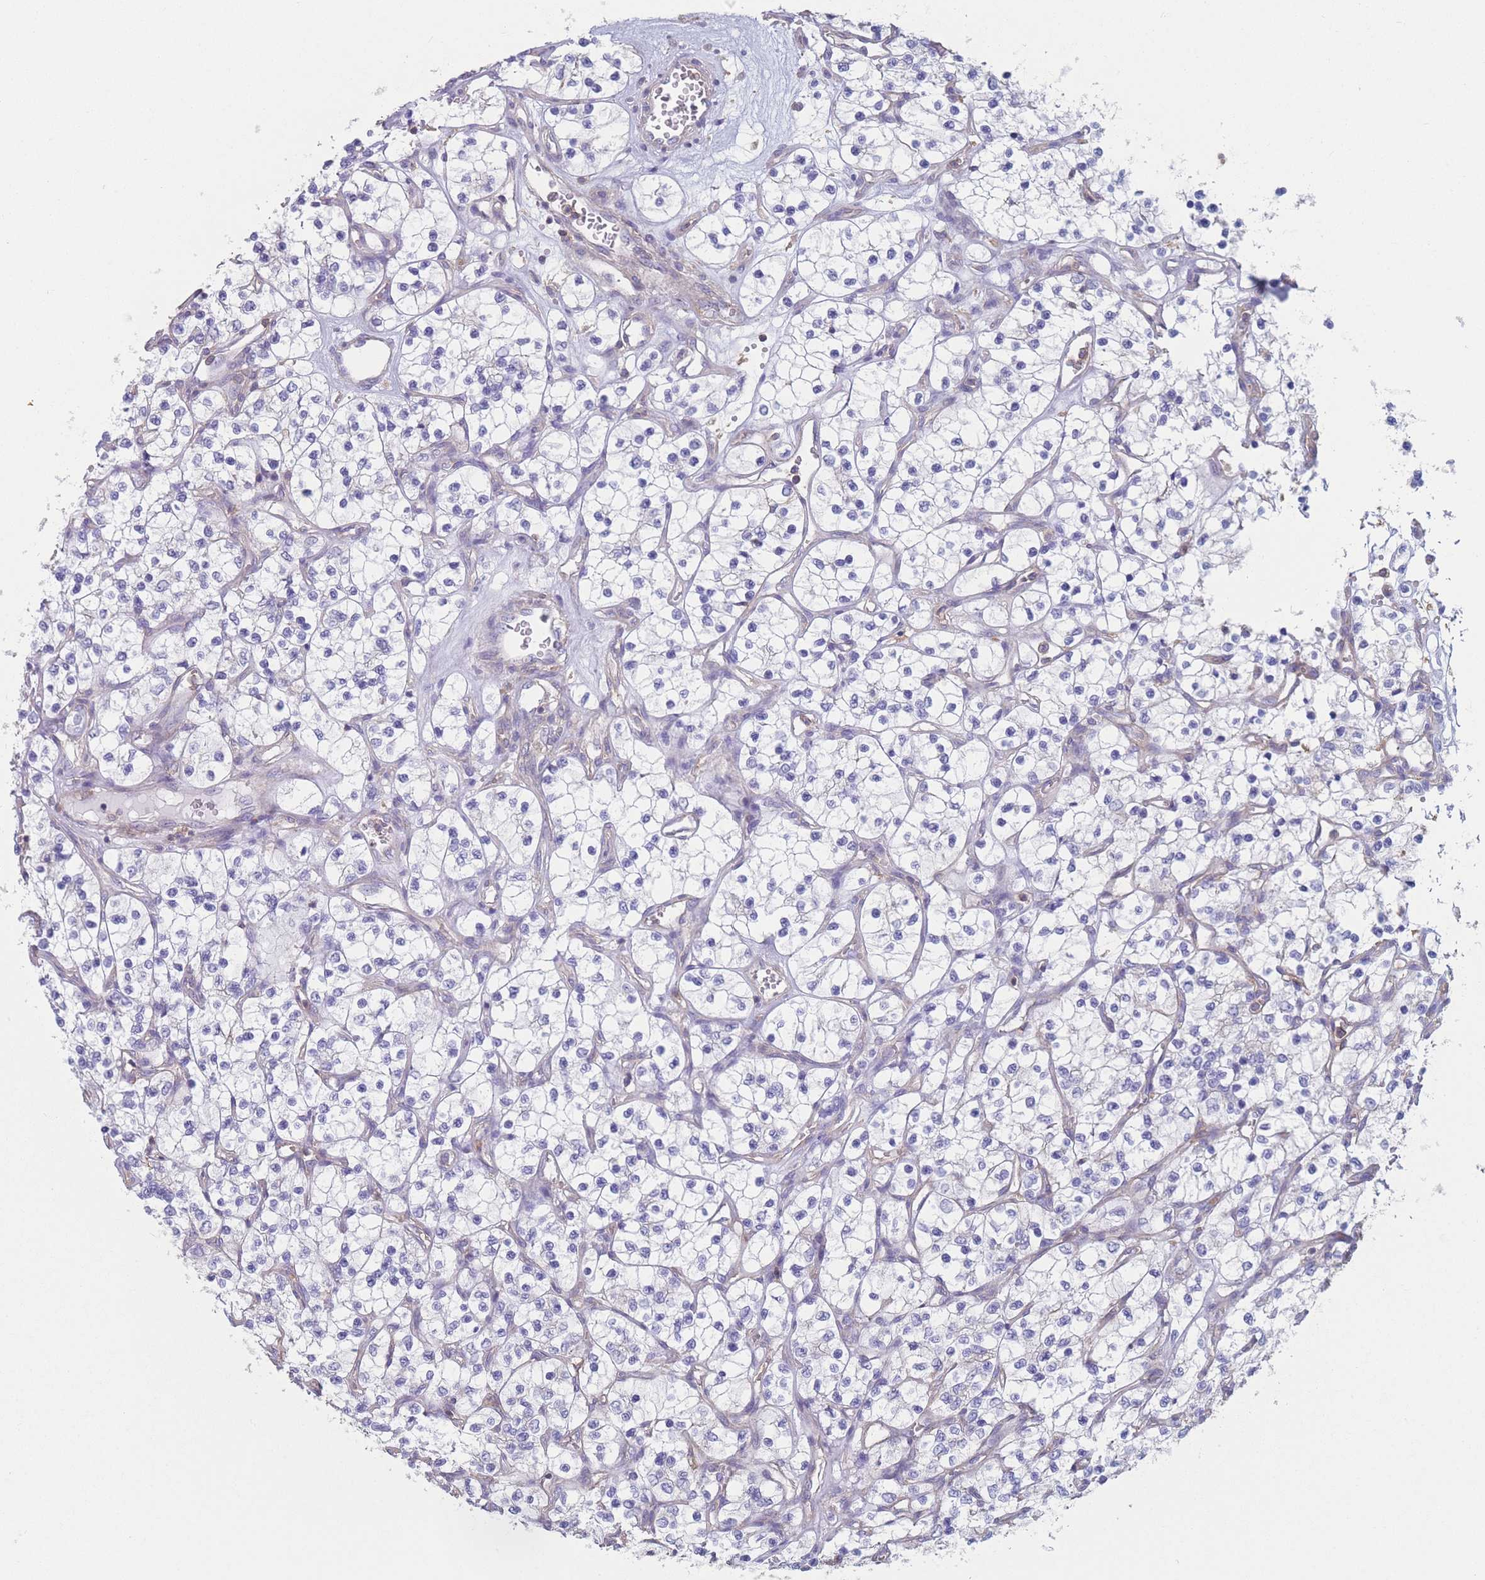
{"staining": {"intensity": "negative", "quantity": "none", "location": "none"}, "tissue": "renal cancer", "cell_type": "Tumor cells", "image_type": "cancer", "snomed": [{"axis": "morphology", "description": "Adenocarcinoma, NOS"}, {"axis": "topography", "description": "Kidney"}], "caption": "Image shows no significant protein expression in tumor cells of renal adenocarcinoma.", "gene": "ADH1A", "patient": {"sex": "female", "age": 69}}